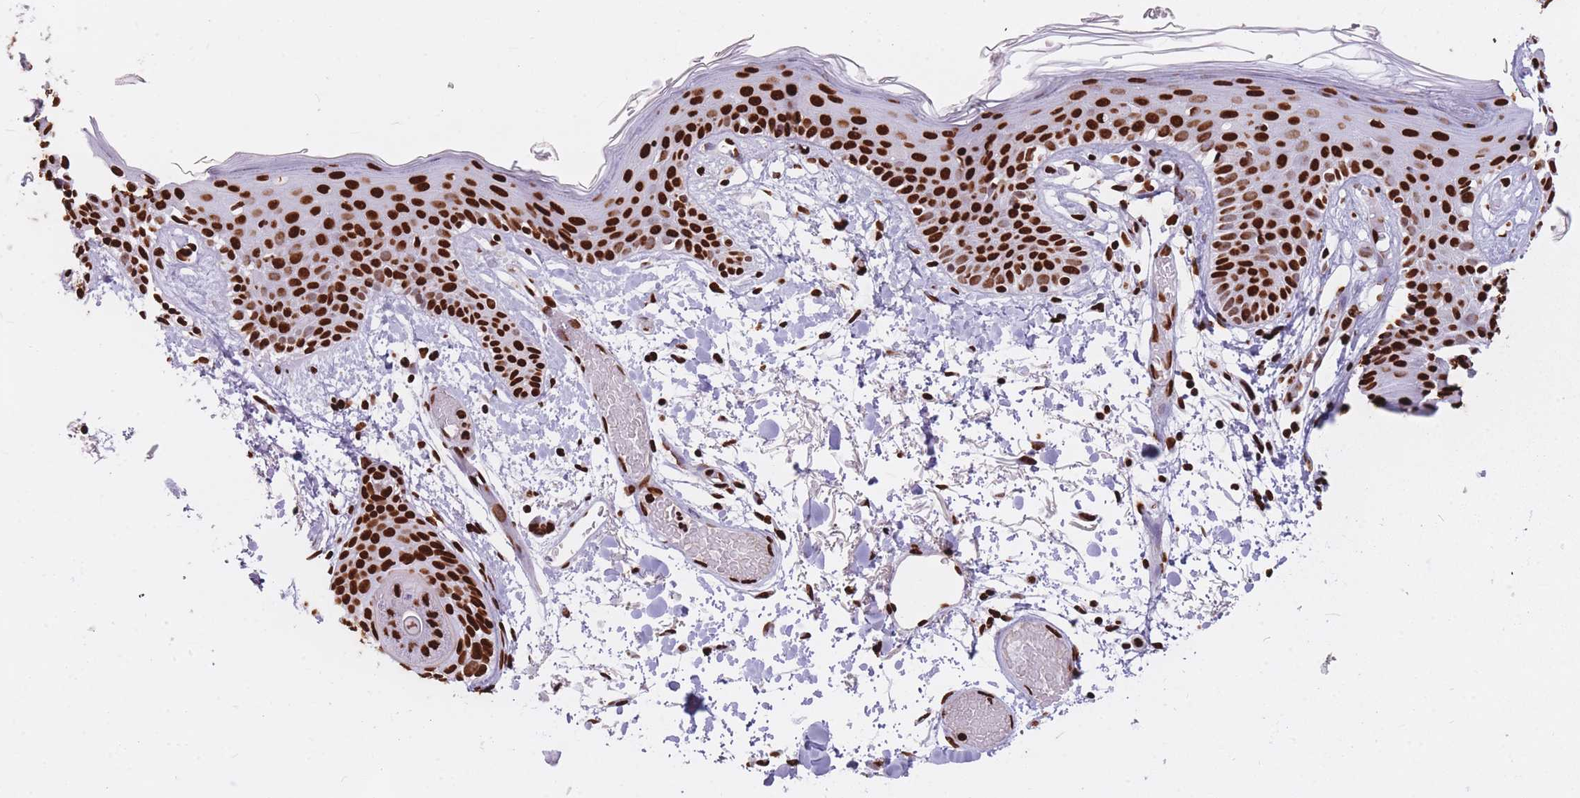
{"staining": {"intensity": "strong", "quantity": ">75%", "location": "nuclear"}, "tissue": "skin", "cell_type": "Fibroblasts", "image_type": "normal", "snomed": [{"axis": "morphology", "description": "Normal tissue, NOS"}, {"axis": "topography", "description": "Skin"}], "caption": "A high-resolution histopathology image shows immunohistochemistry (IHC) staining of benign skin, which displays strong nuclear positivity in approximately >75% of fibroblasts.", "gene": "HNRNPUL1", "patient": {"sex": "male", "age": 79}}